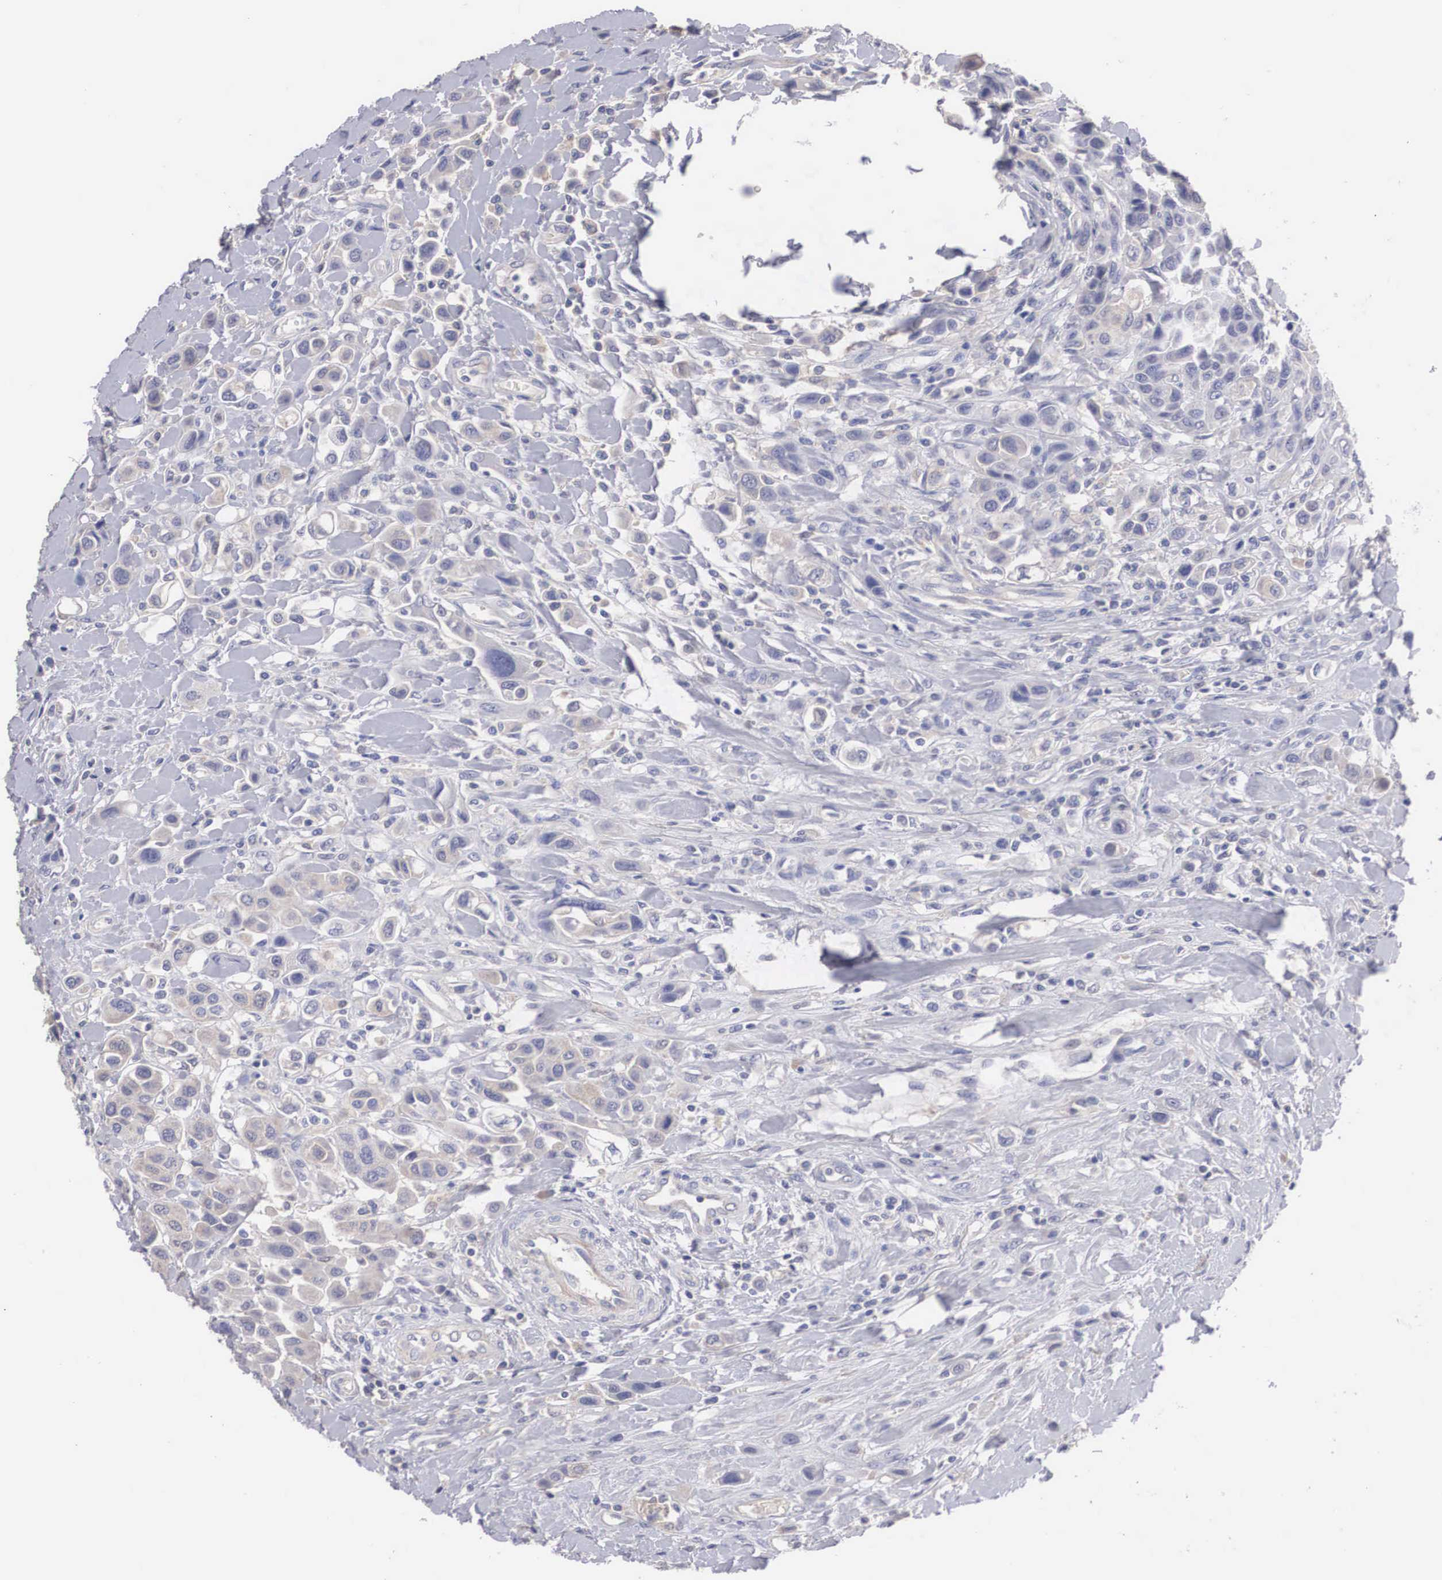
{"staining": {"intensity": "weak", "quantity": "<25%", "location": "cytoplasmic/membranous"}, "tissue": "urothelial cancer", "cell_type": "Tumor cells", "image_type": "cancer", "snomed": [{"axis": "morphology", "description": "Urothelial carcinoma, High grade"}, {"axis": "topography", "description": "Urinary bladder"}], "caption": "Immunohistochemical staining of urothelial carcinoma (high-grade) exhibits no significant expression in tumor cells. (DAB immunohistochemistry with hematoxylin counter stain).", "gene": "ABHD4", "patient": {"sex": "male", "age": 50}}